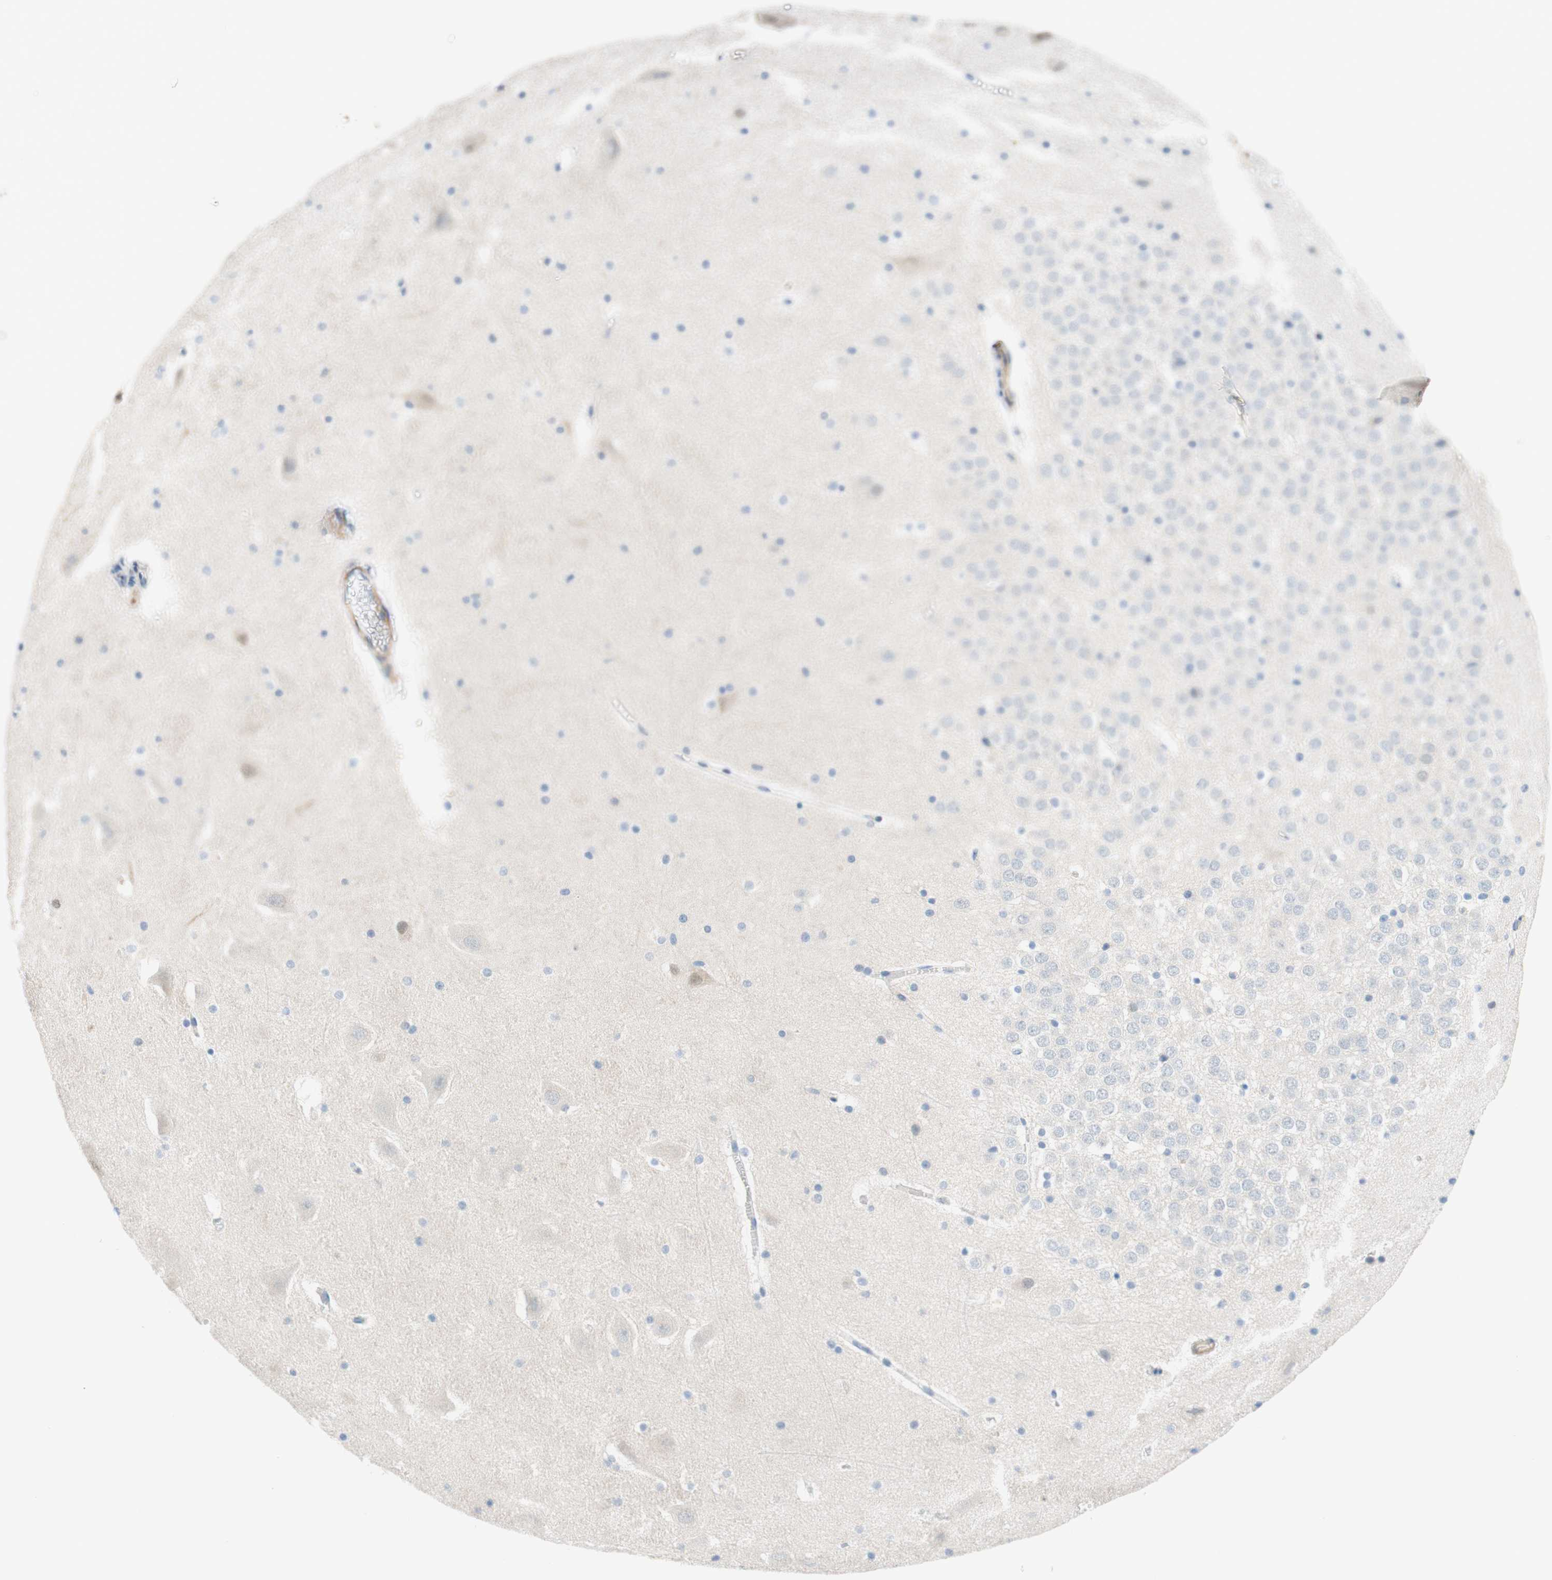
{"staining": {"intensity": "weak", "quantity": "<25%", "location": "cytoplasmic/membranous"}, "tissue": "hippocampus", "cell_type": "Glial cells", "image_type": "normal", "snomed": [{"axis": "morphology", "description": "Normal tissue, NOS"}, {"axis": "topography", "description": "Hippocampus"}], "caption": "This is a photomicrograph of immunohistochemistry (IHC) staining of unremarkable hippocampus, which shows no expression in glial cells.", "gene": "ENTREP2", "patient": {"sex": "male", "age": 45}}